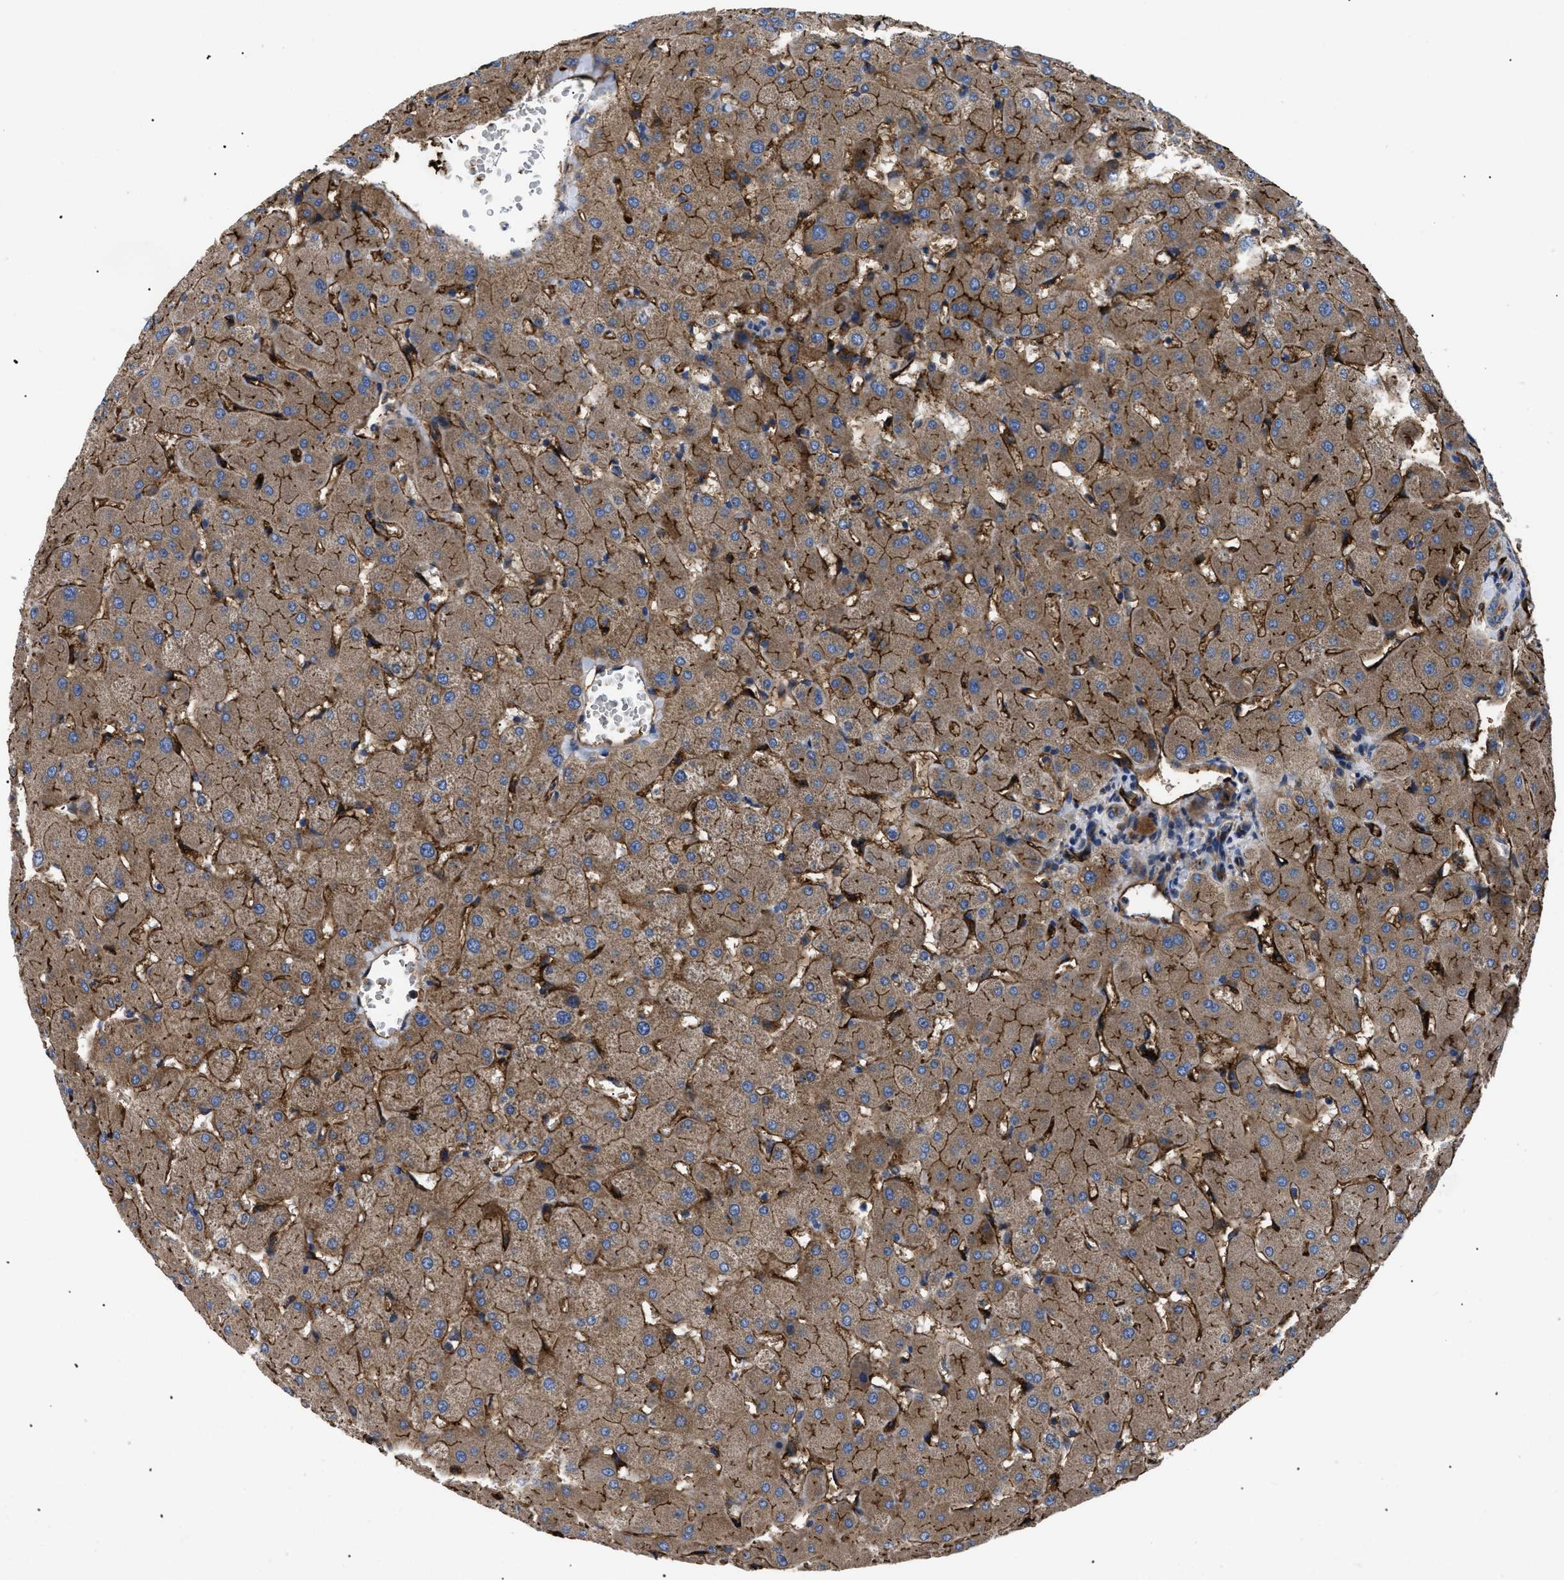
{"staining": {"intensity": "moderate", "quantity": ">75%", "location": "cytoplasmic/membranous"}, "tissue": "liver", "cell_type": "Cholangiocytes", "image_type": "normal", "snomed": [{"axis": "morphology", "description": "Normal tissue, NOS"}, {"axis": "topography", "description": "Liver"}], "caption": "Human liver stained for a protein (brown) displays moderate cytoplasmic/membranous positive positivity in approximately >75% of cholangiocytes.", "gene": "NT5E", "patient": {"sex": "female", "age": 63}}